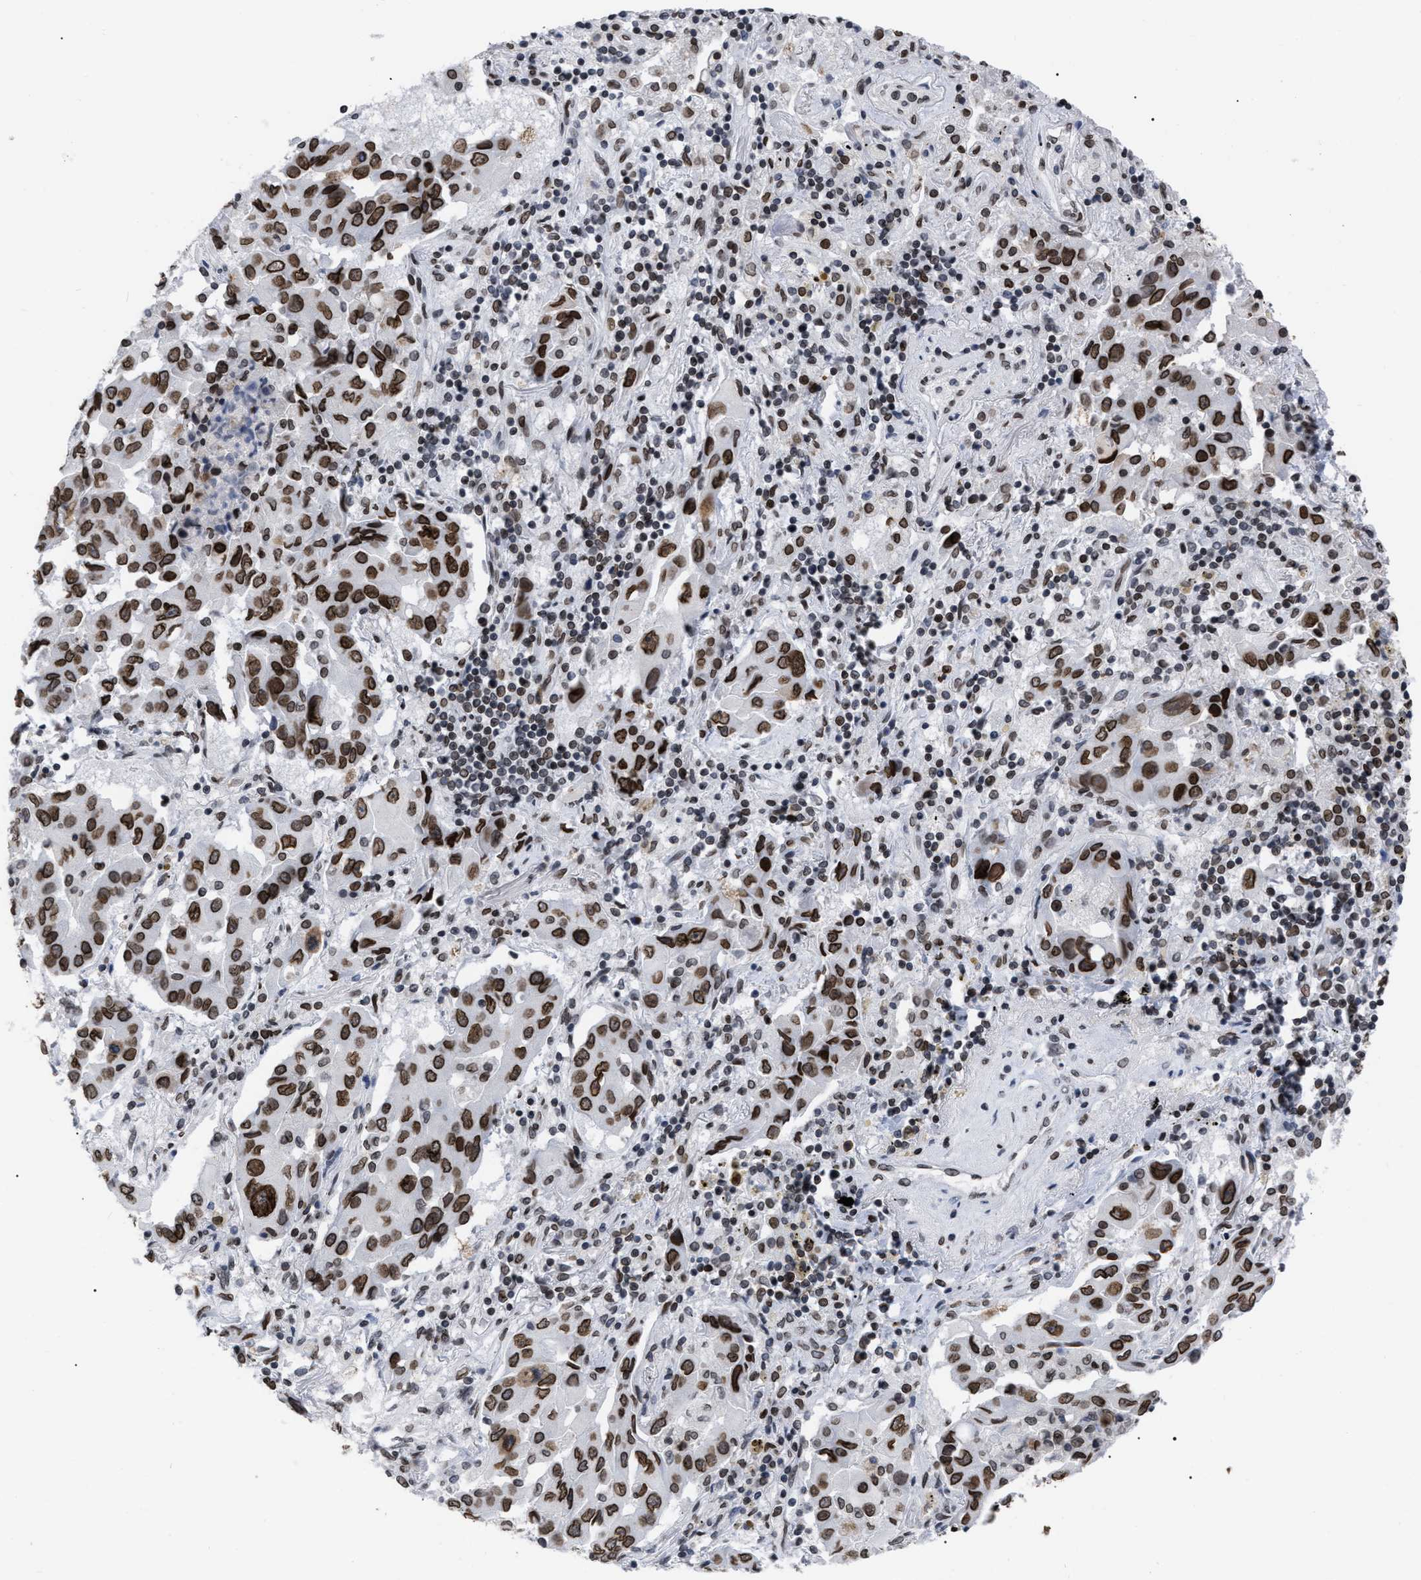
{"staining": {"intensity": "strong", "quantity": ">75%", "location": "cytoplasmic/membranous,nuclear"}, "tissue": "lung cancer", "cell_type": "Tumor cells", "image_type": "cancer", "snomed": [{"axis": "morphology", "description": "Adenocarcinoma, NOS"}, {"axis": "topography", "description": "Lung"}], "caption": "An immunohistochemistry (IHC) histopathology image of tumor tissue is shown. Protein staining in brown labels strong cytoplasmic/membranous and nuclear positivity in lung cancer (adenocarcinoma) within tumor cells.", "gene": "TPR", "patient": {"sex": "female", "age": 65}}